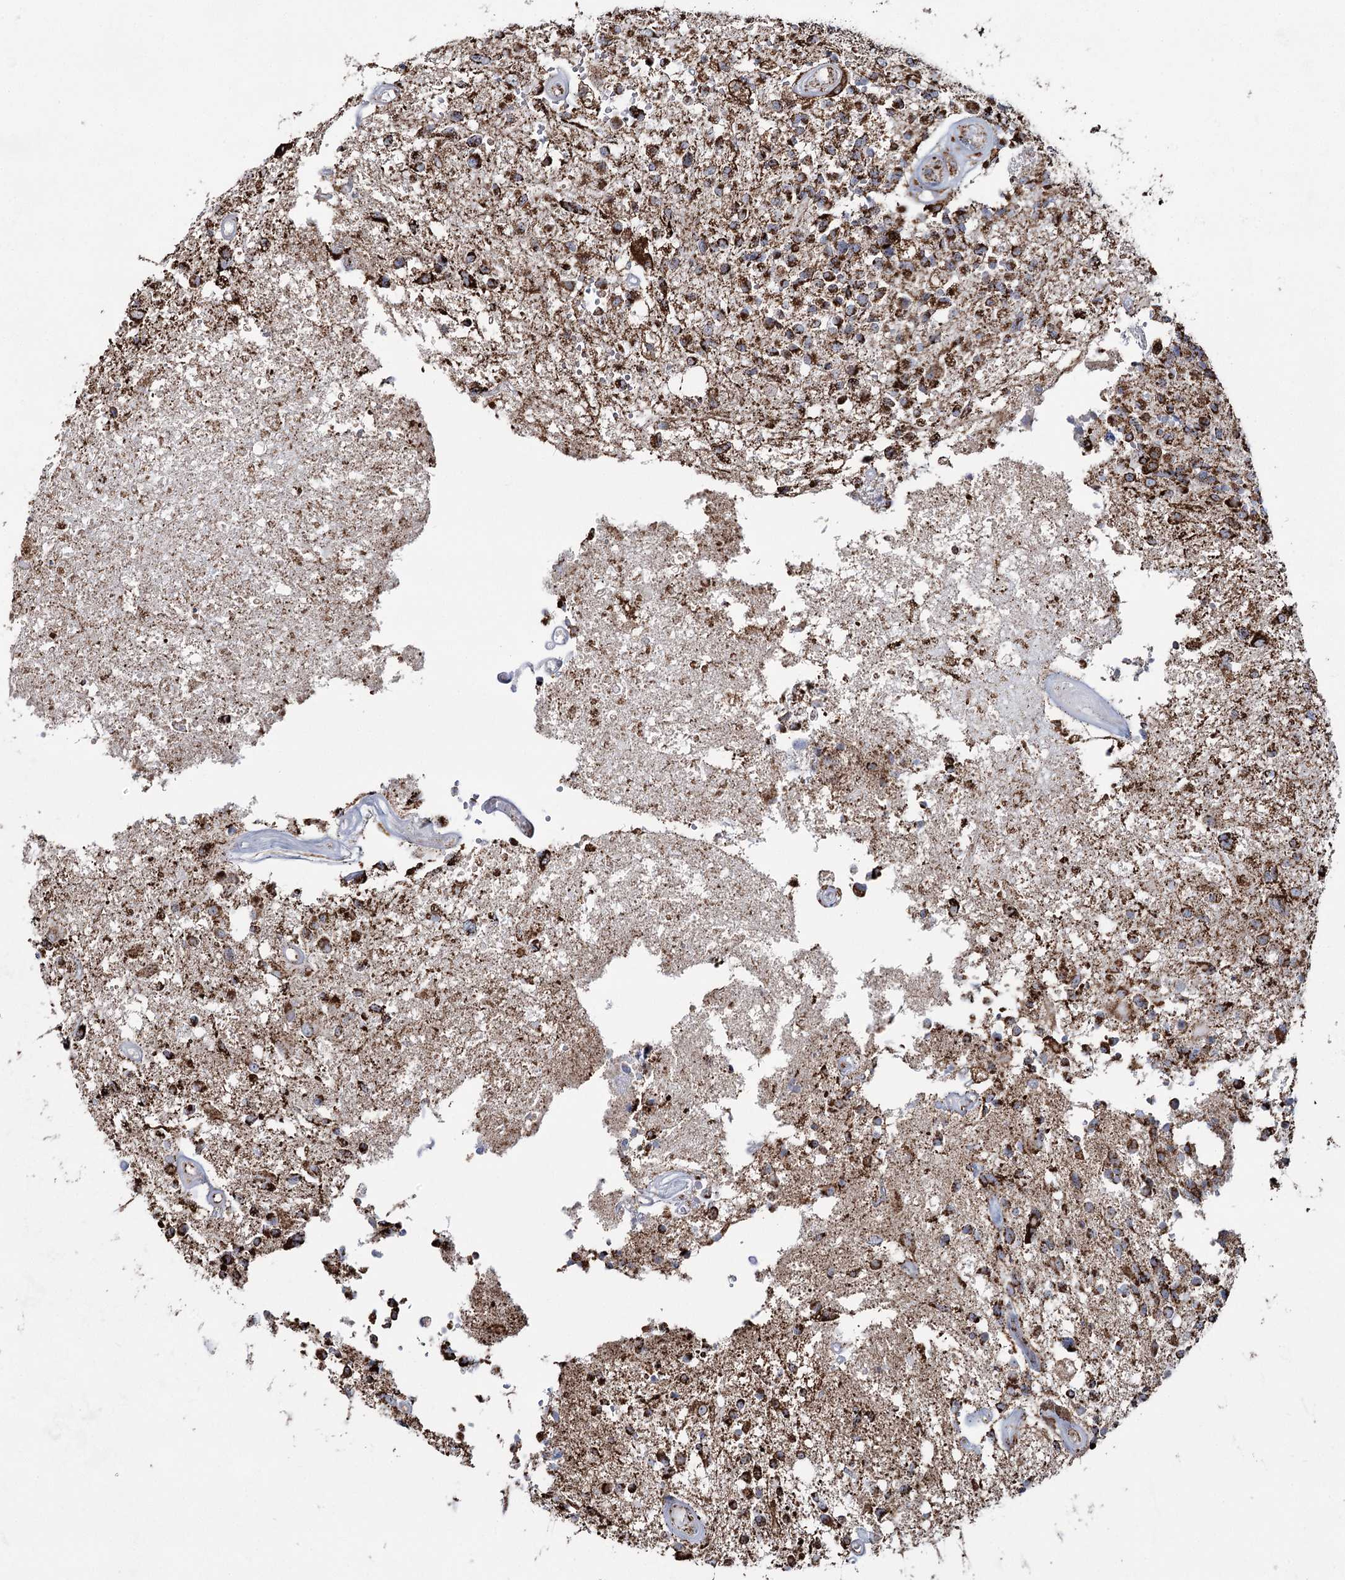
{"staining": {"intensity": "strong", "quantity": ">75%", "location": "cytoplasmic/membranous"}, "tissue": "glioma", "cell_type": "Tumor cells", "image_type": "cancer", "snomed": [{"axis": "morphology", "description": "Glioma, malignant, High grade"}, {"axis": "morphology", "description": "Glioblastoma, NOS"}, {"axis": "topography", "description": "Brain"}], "caption": "Human glioblastoma stained with a protein marker demonstrates strong staining in tumor cells.", "gene": "CWF19L1", "patient": {"sex": "male", "age": 60}}